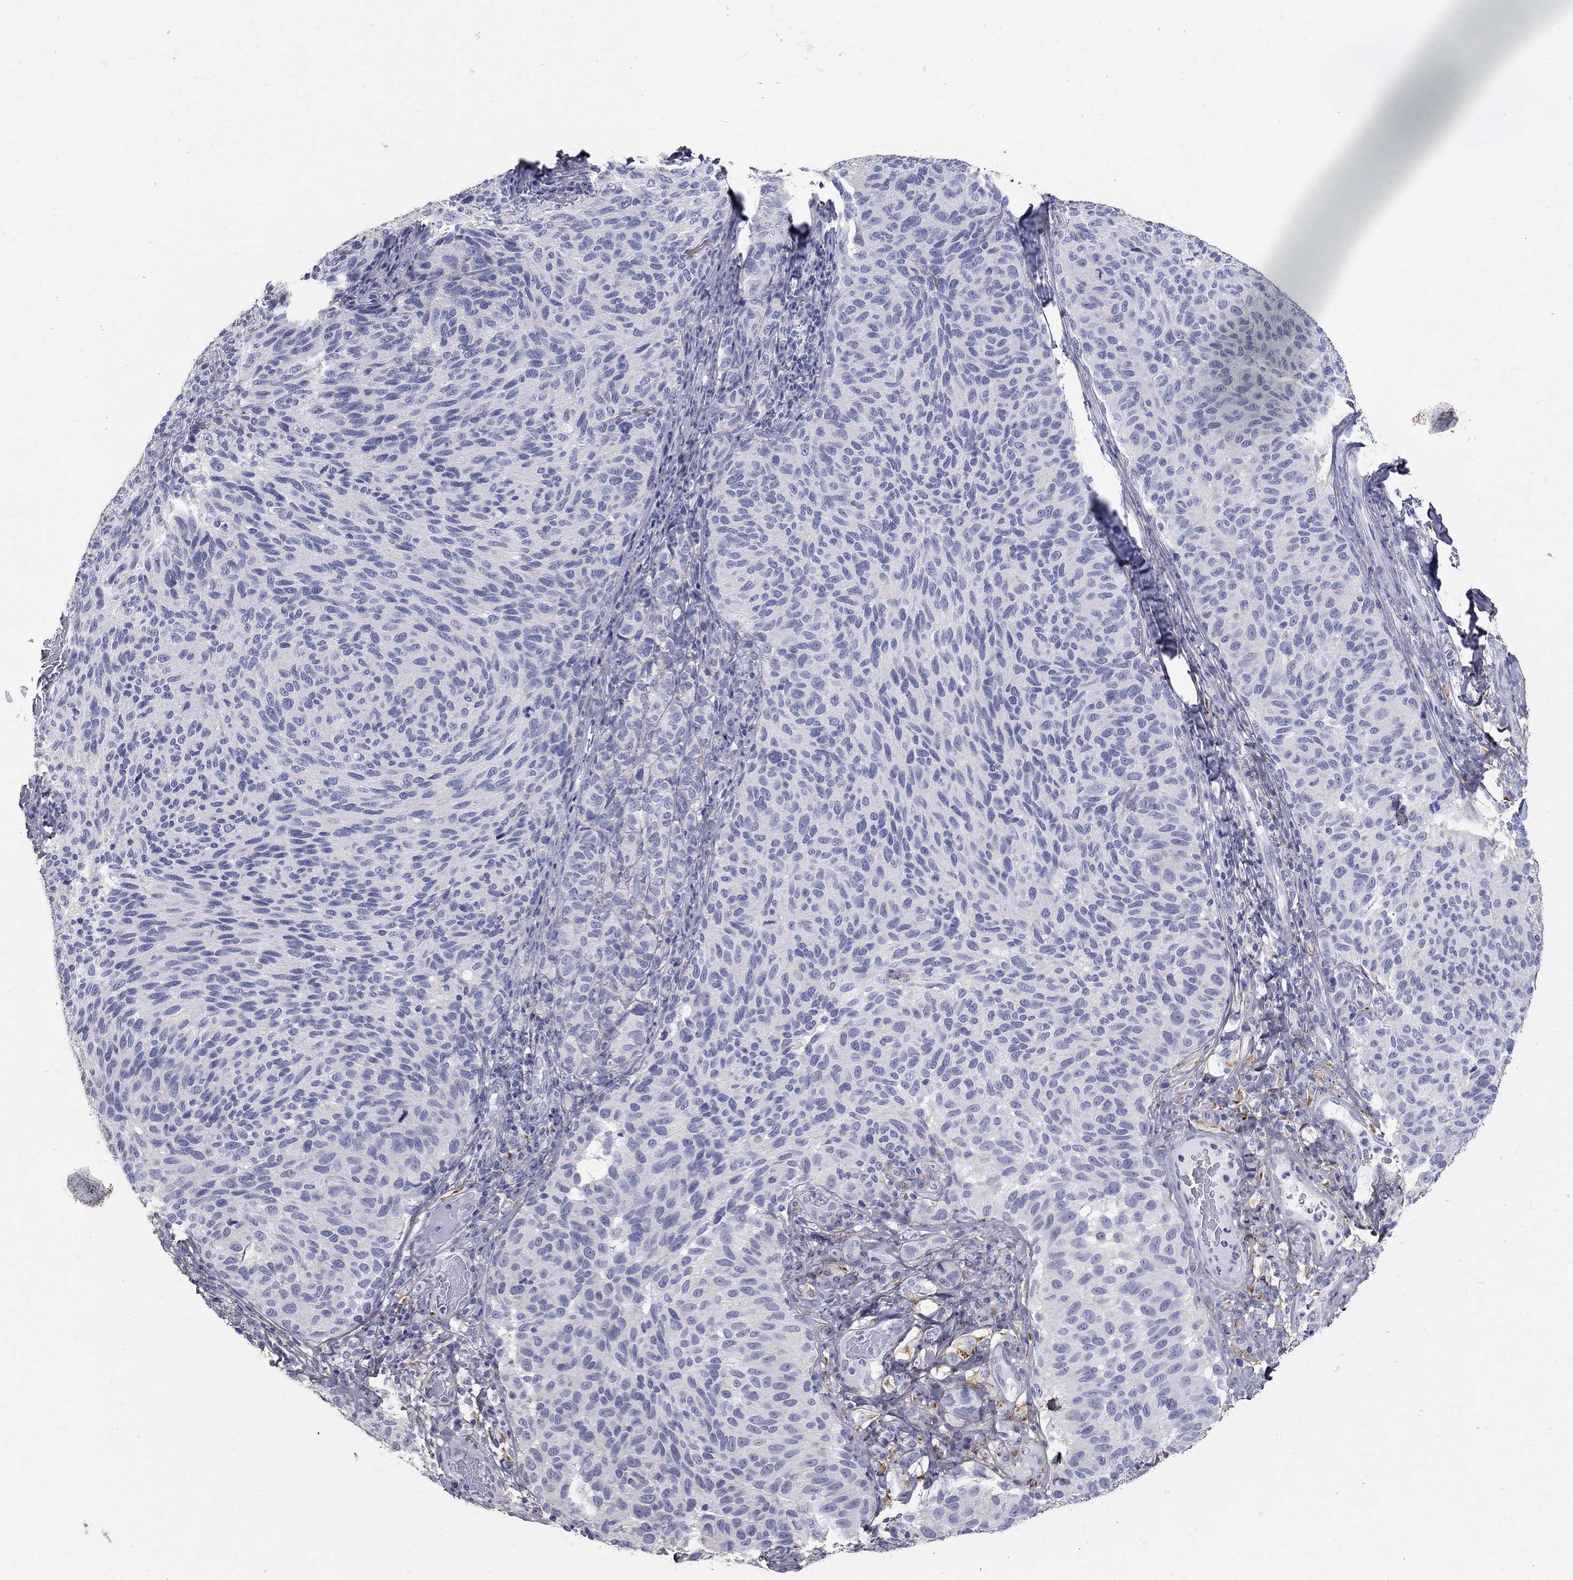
{"staining": {"intensity": "negative", "quantity": "none", "location": "none"}, "tissue": "melanoma", "cell_type": "Tumor cells", "image_type": "cancer", "snomed": [{"axis": "morphology", "description": "Malignant melanoma, NOS"}, {"axis": "topography", "description": "Skin"}], "caption": "Photomicrograph shows no protein positivity in tumor cells of malignant melanoma tissue.", "gene": "ANXA10", "patient": {"sex": "female", "age": 73}}